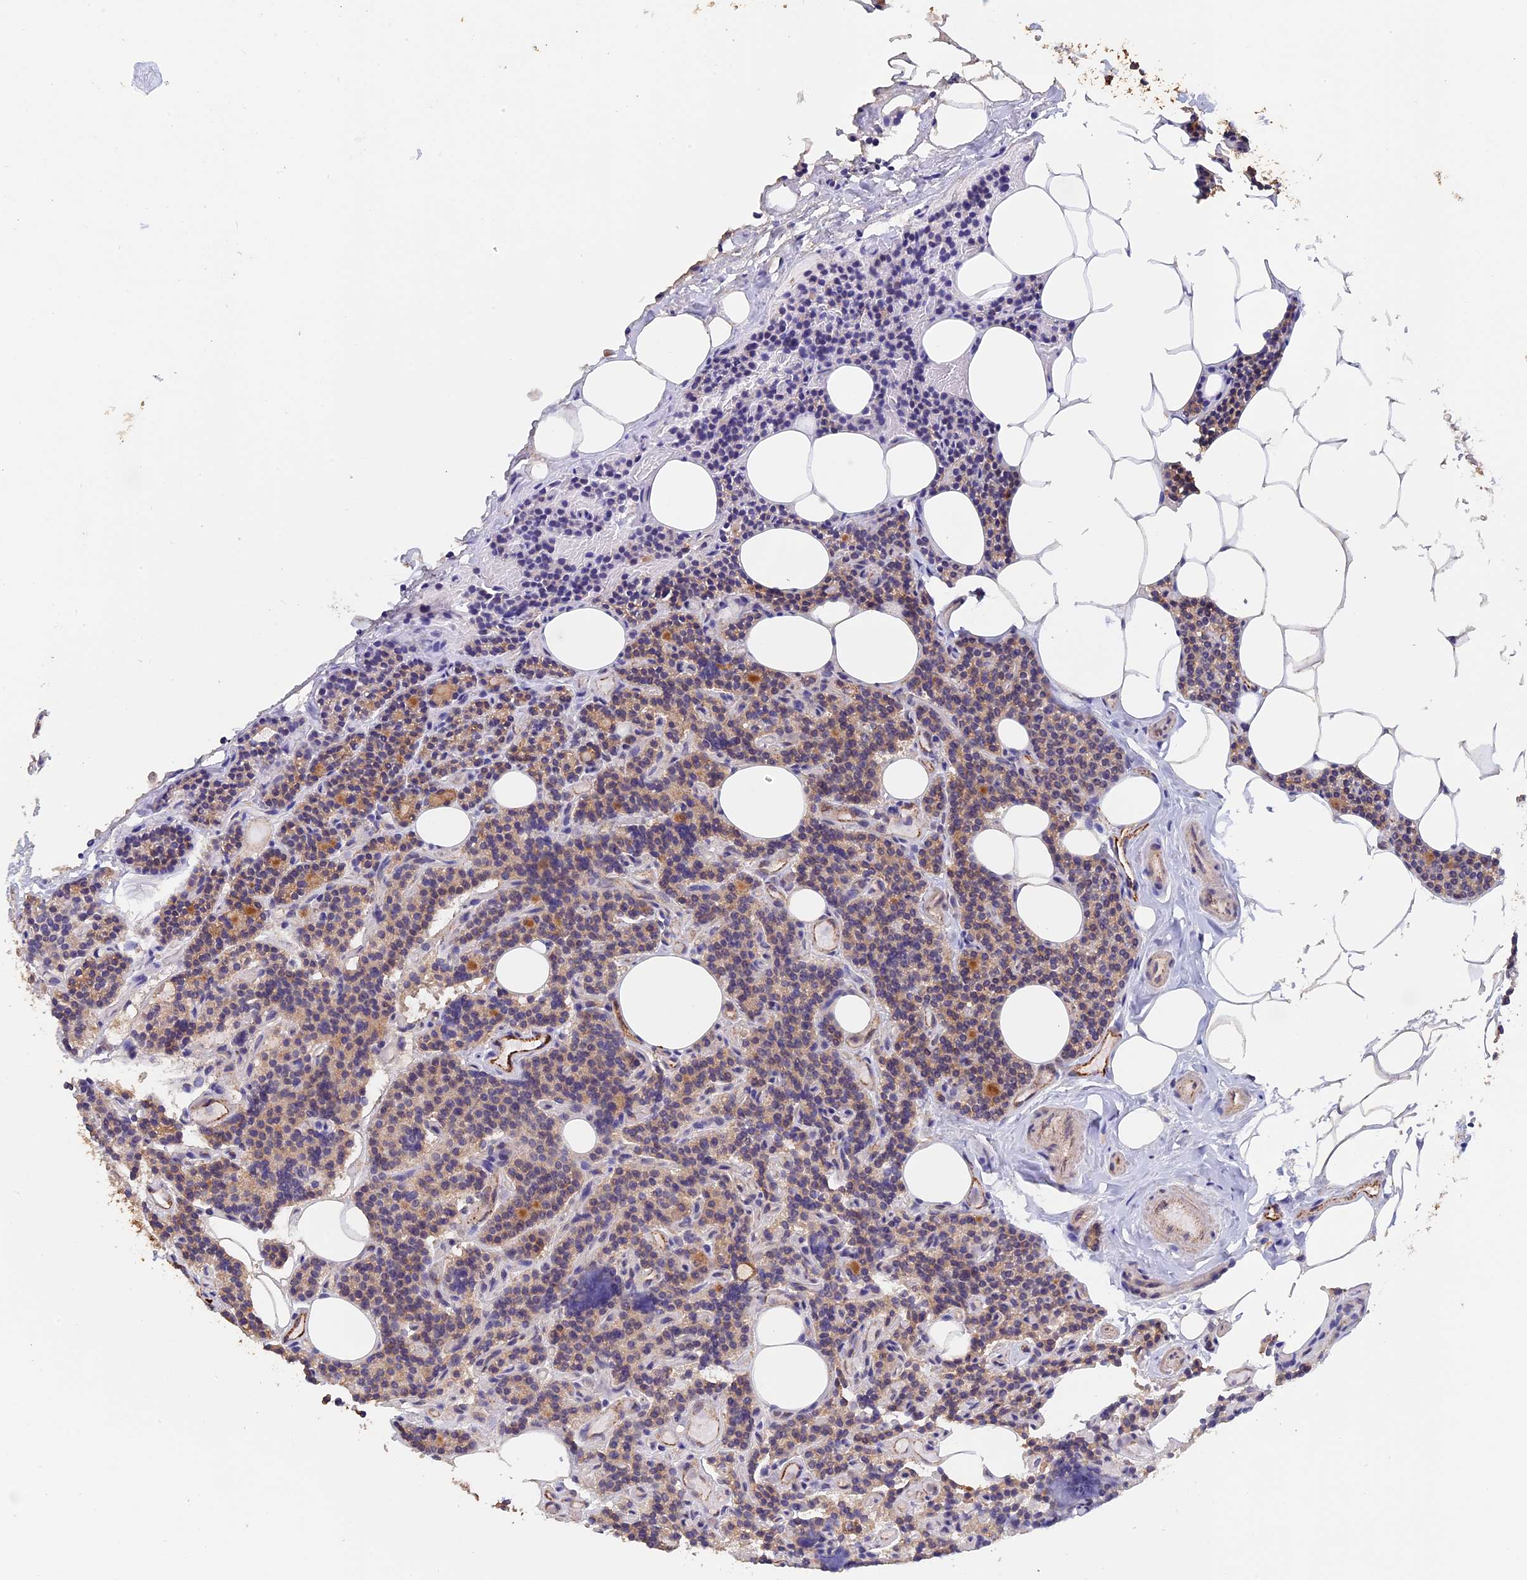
{"staining": {"intensity": "weak", "quantity": "25%-75%", "location": "cytoplasmic/membranous"}, "tissue": "parathyroid gland", "cell_type": "Glandular cells", "image_type": "normal", "snomed": [{"axis": "morphology", "description": "Normal tissue, NOS"}, {"axis": "topography", "description": "Parathyroid gland"}], "caption": "Approximately 25%-75% of glandular cells in benign human parathyroid gland reveal weak cytoplasmic/membranous protein expression as visualized by brown immunohistochemical staining.", "gene": "PIGQ", "patient": {"sex": "female", "age": 43}}